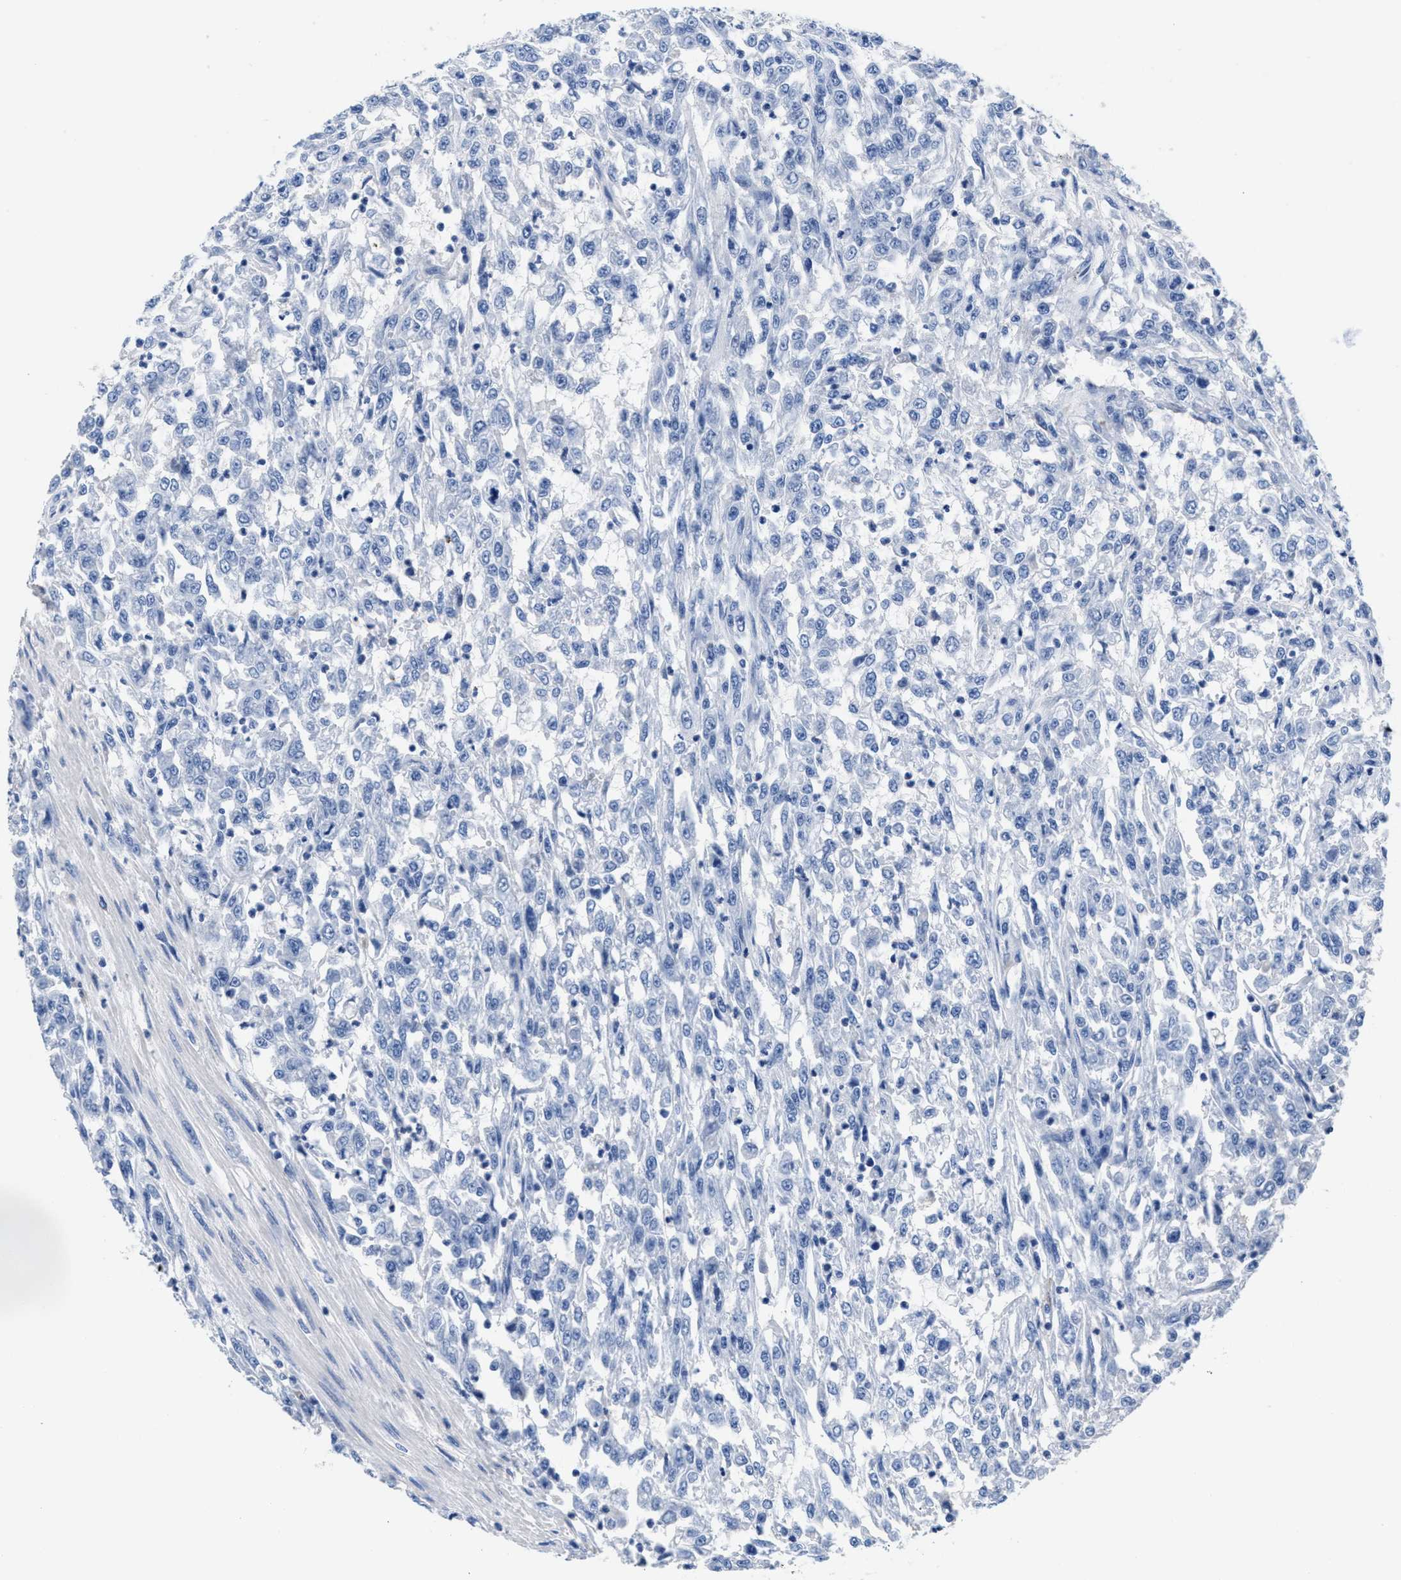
{"staining": {"intensity": "negative", "quantity": "none", "location": "none"}, "tissue": "urothelial cancer", "cell_type": "Tumor cells", "image_type": "cancer", "snomed": [{"axis": "morphology", "description": "Urothelial carcinoma, High grade"}, {"axis": "topography", "description": "Urinary bladder"}], "caption": "An immunohistochemistry (IHC) image of urothelial carcinoma (high-grade) is shown. There is no staining in tumor cells of urothelial carcinoma (high-grade). (DAB immunohistochemistry (IHC), high magnification).", "gene": "SLFN13", "patient": {"sex": "male", "age": 46}}